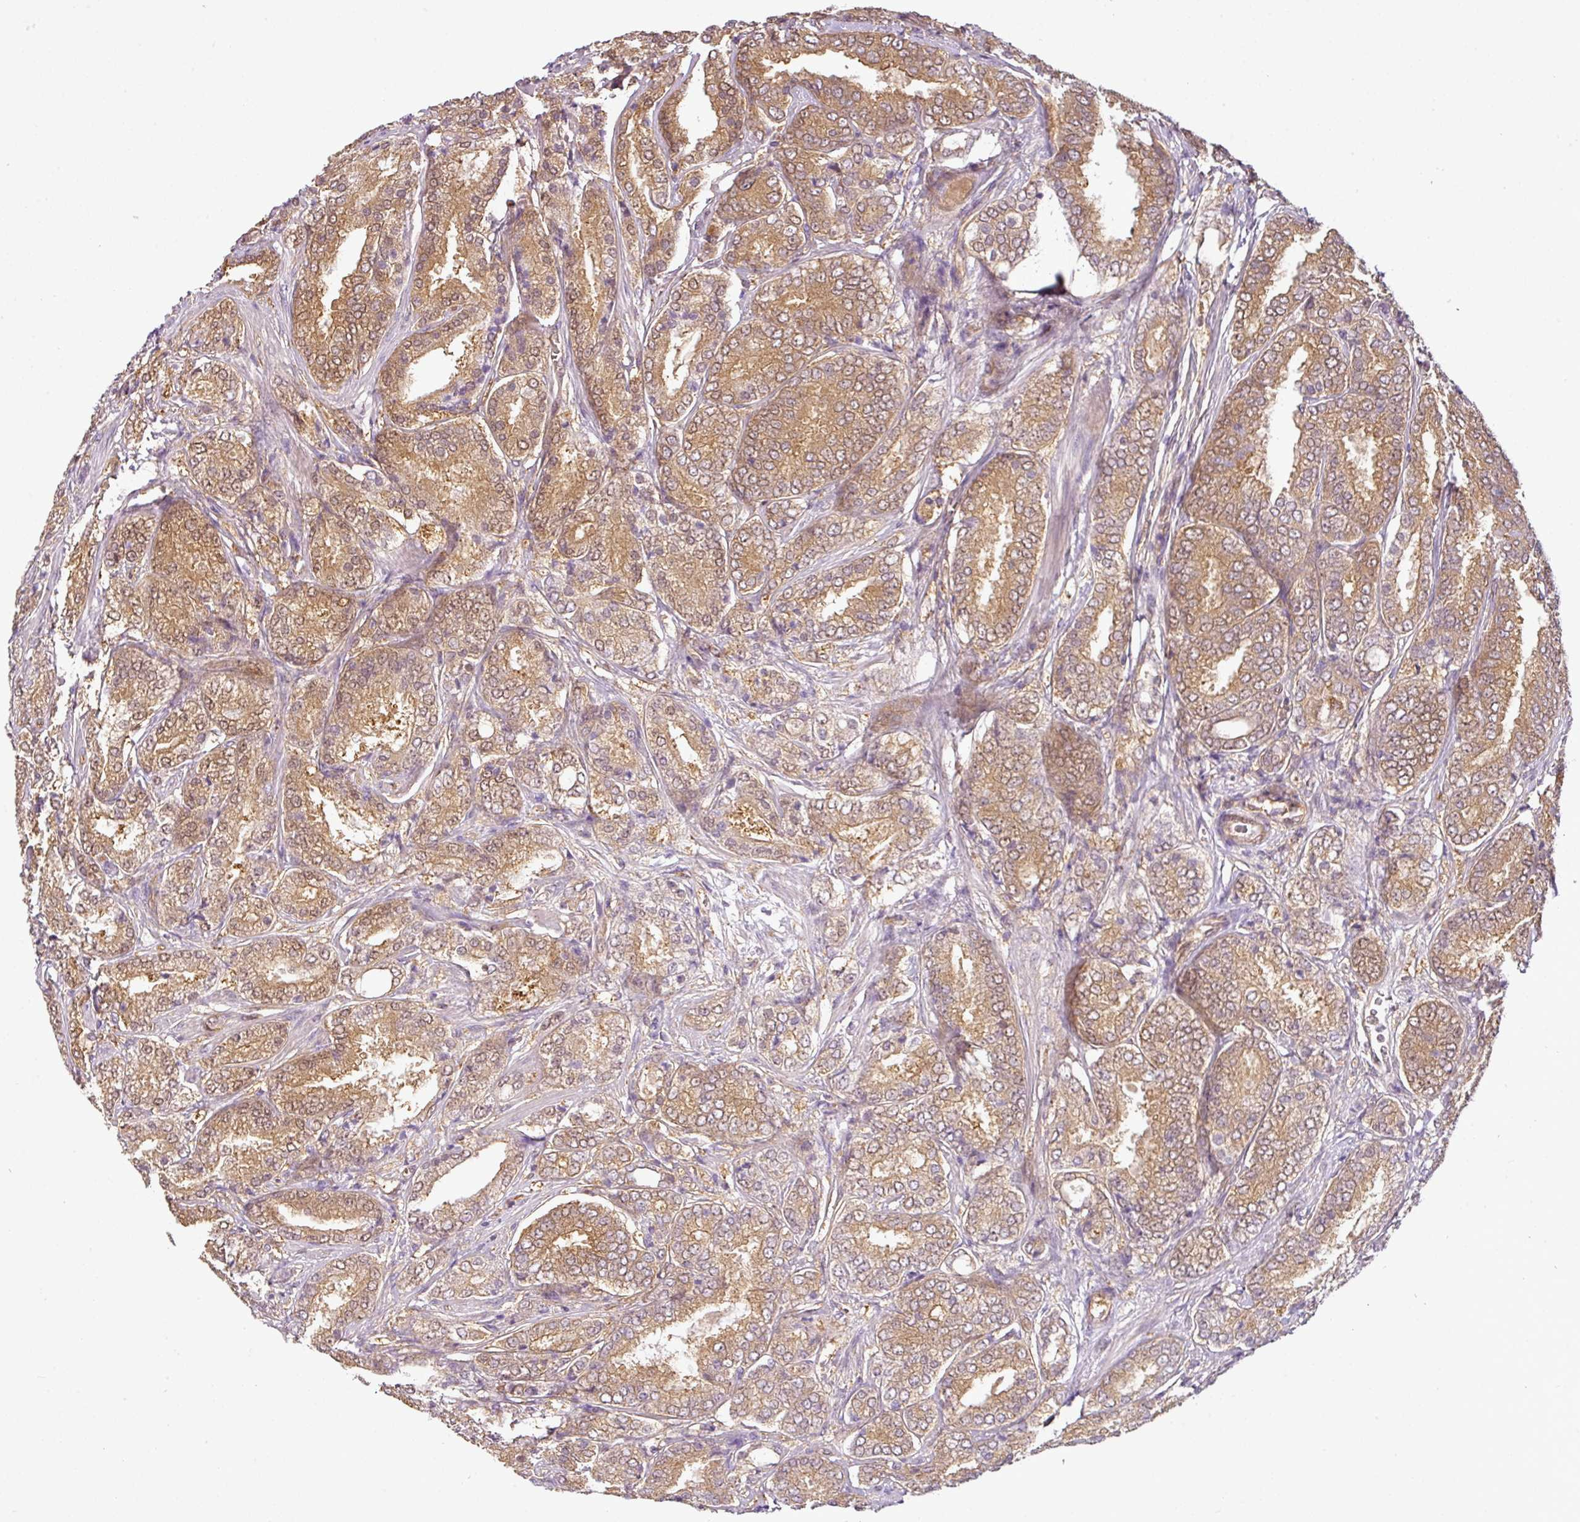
{"staining": {"intensity": "moderate", "quantity": ">75%", "location": "cytoplasmic/membranous"}, "tissue": "prostate cancer", "cell_type": "Tumor cells", "image_type": "cancer", "snomed": [{"axis": "morphology", "description": "Adenocarcinoma, High grade"}, {"axis": "topography", "description": "Prostate"}], "caption": "Immunohistochemistry (DAB) staining of adenocarcinoma (high-grade) (prostate) displays moderate cytoplasmic/membranous protein expression in about >75% of tumor cells.", "gene": "ANKRD18A", "patient": {"sex": "male", "age": 63}}